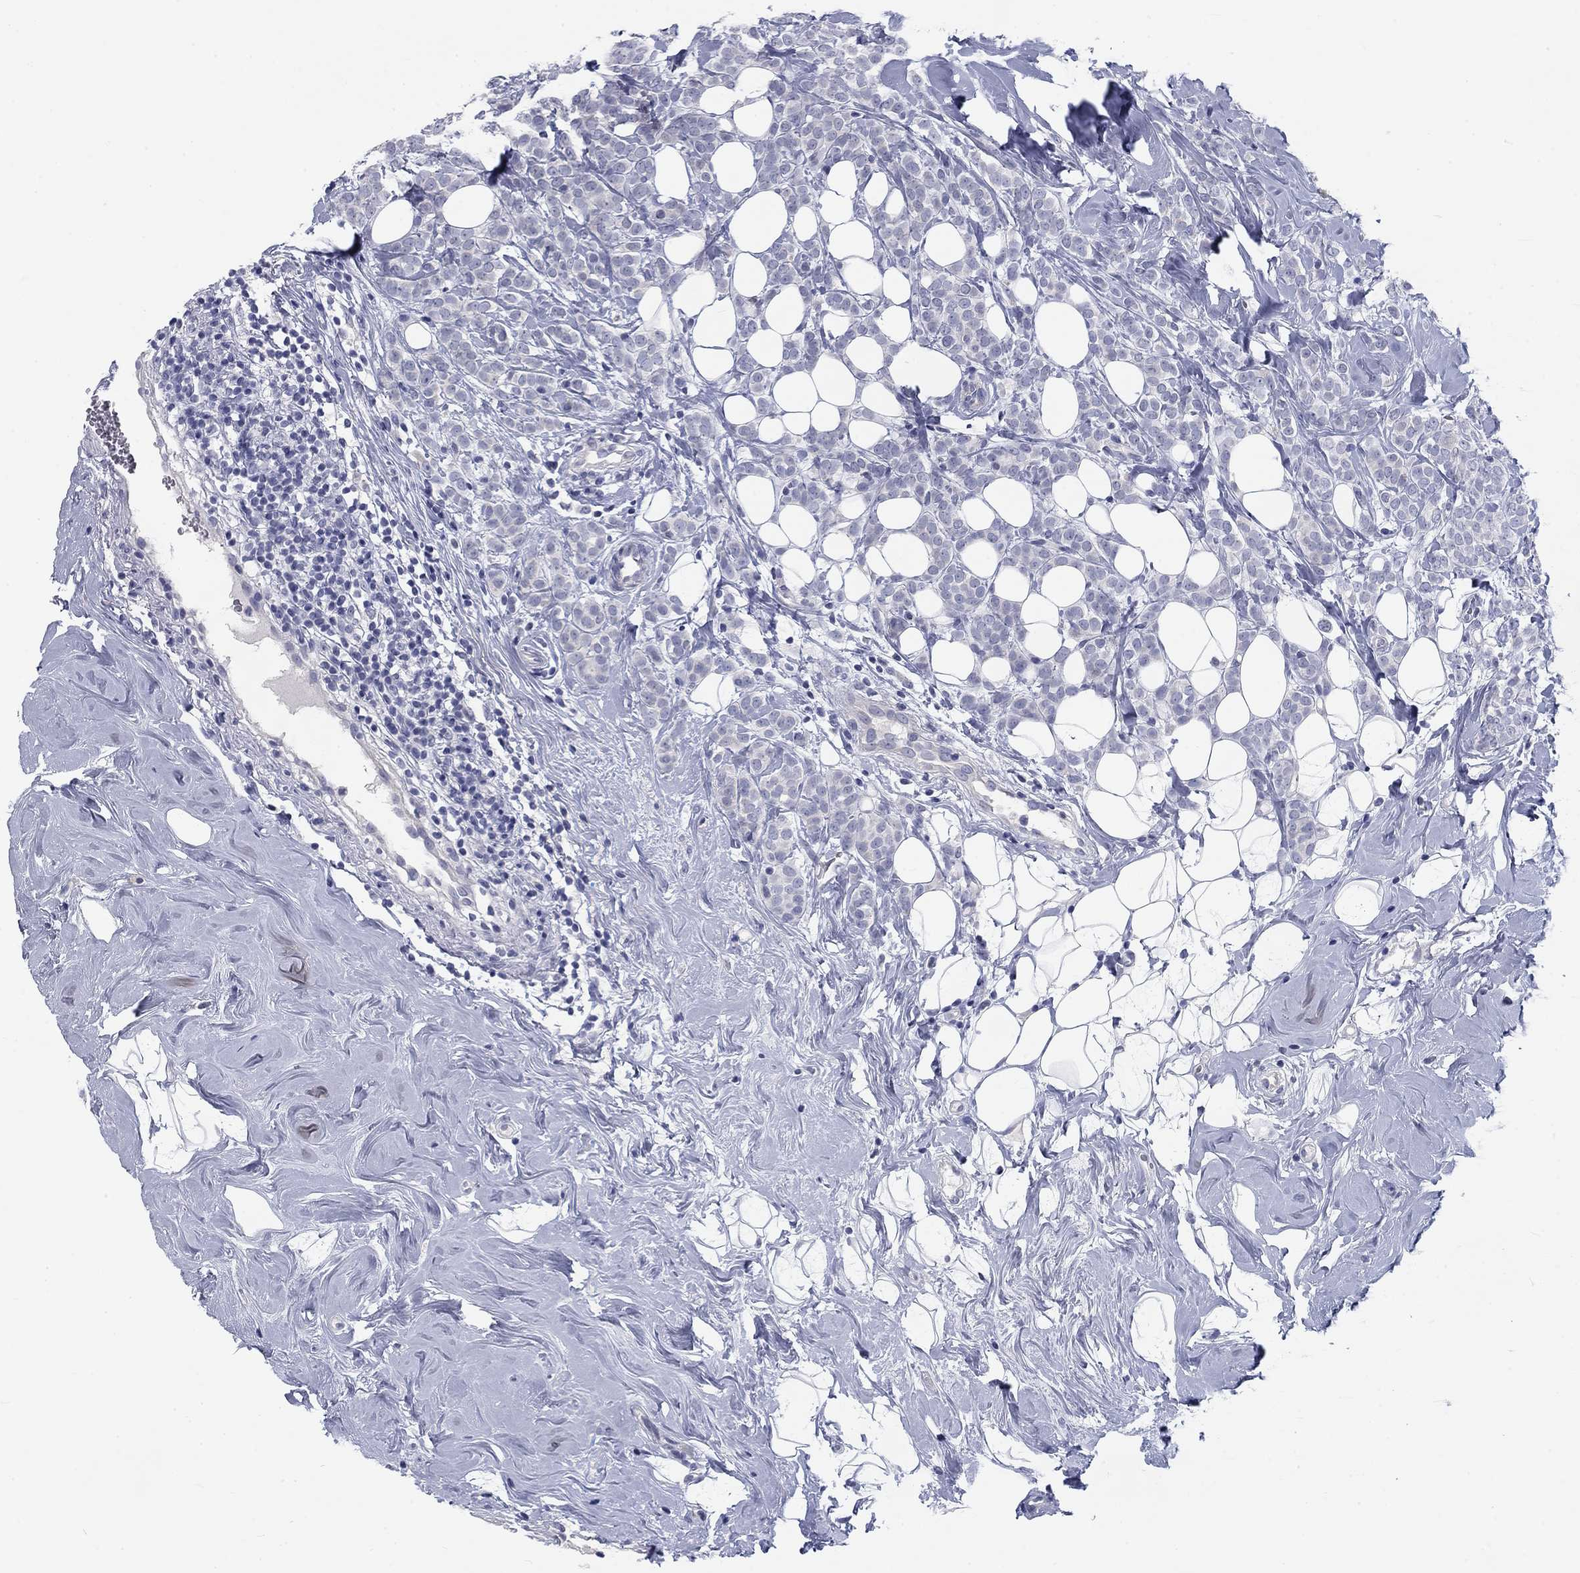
{"staining": {"intensity": "negative", "quantity": "none", "location": "none"}, "tissue": "breast cancer", "cell_type": "Tumor cells", "image_type": "cancer", "snomed": [{"axis": "morphology", "description": "Lobular carcinoma"}, {"axis": "topography", "description": "Breast"}], "caption": "Histopathology image shows no significant protein expression in tumor cells of lobular carcinoma (breast).", "gene": "CALB1", "patient": {"sex": "female", "age": 49}}